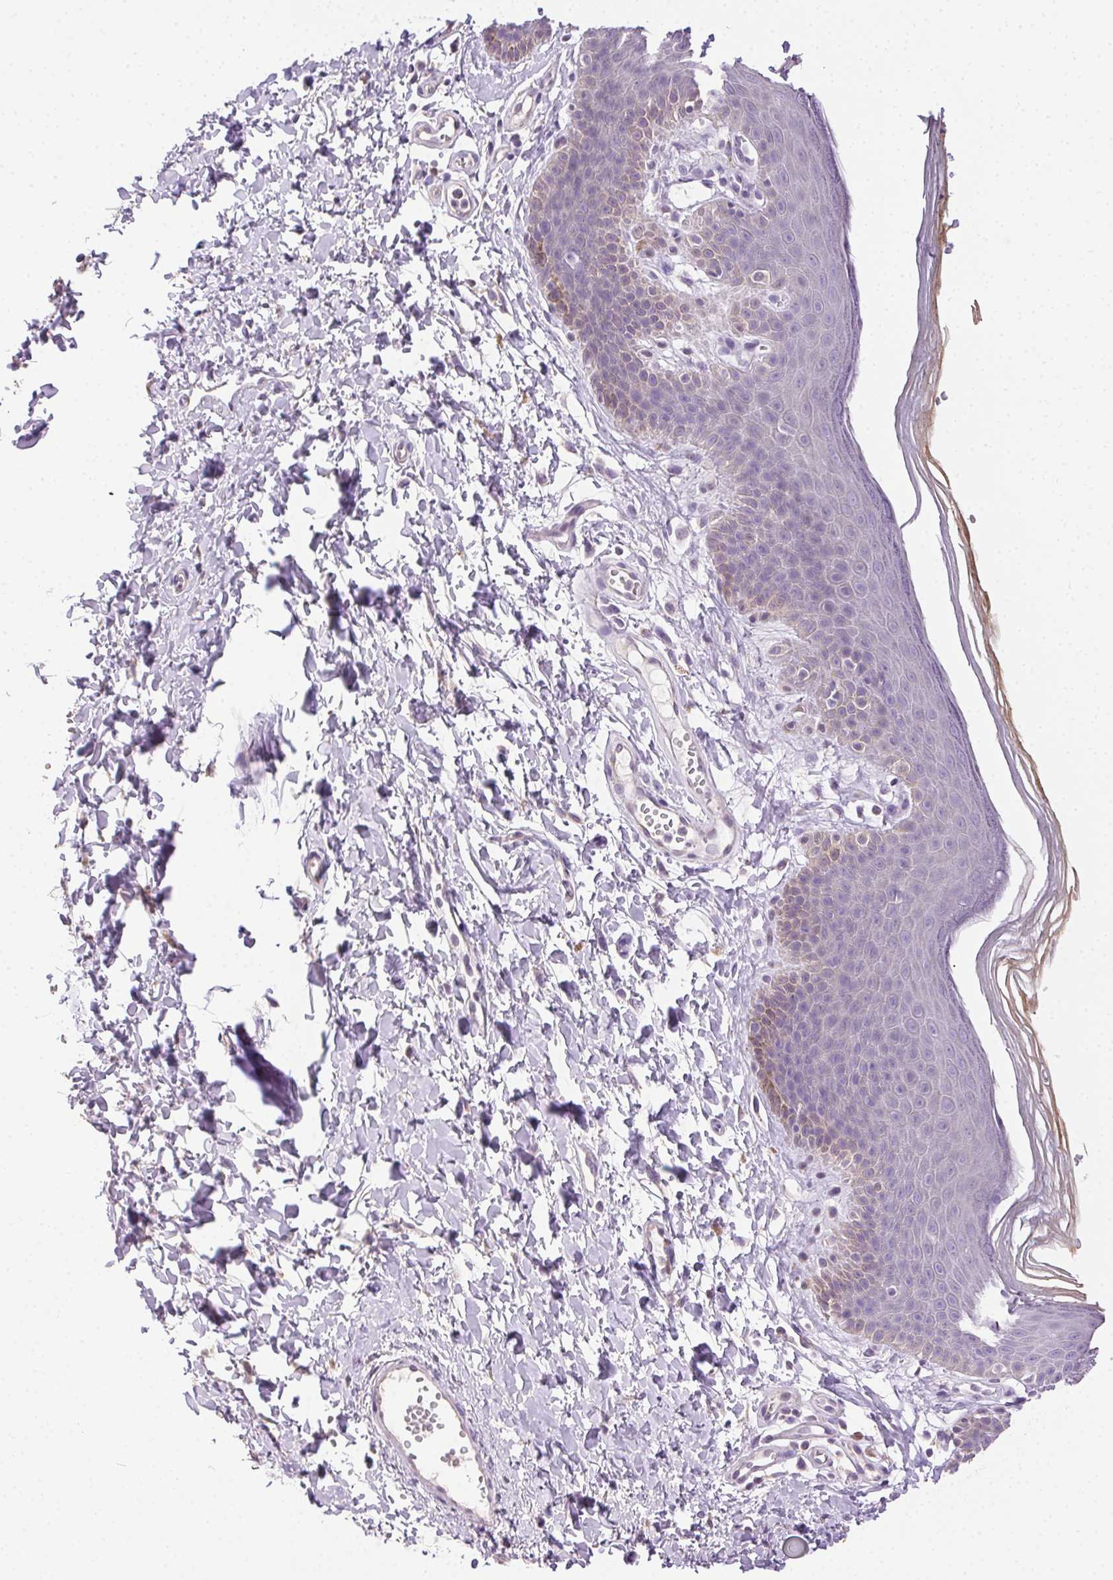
{"staining": {"intensity": "negative", "quantity": "none", "location": "none"}, "tissue": "skin", "cell_type": "Epidermal cells", "image_type": "normal", "snomed": [{"axis": "morphology", "description": "Normal tissue, NOS"}, {"axis": "topography", "description": "Anal"}], "caption": "Skin stained for a protein using IHC displays no staining epidermal cells.", "gene": "SYCE2", "patient": {"sex": "male", "age": 53}}